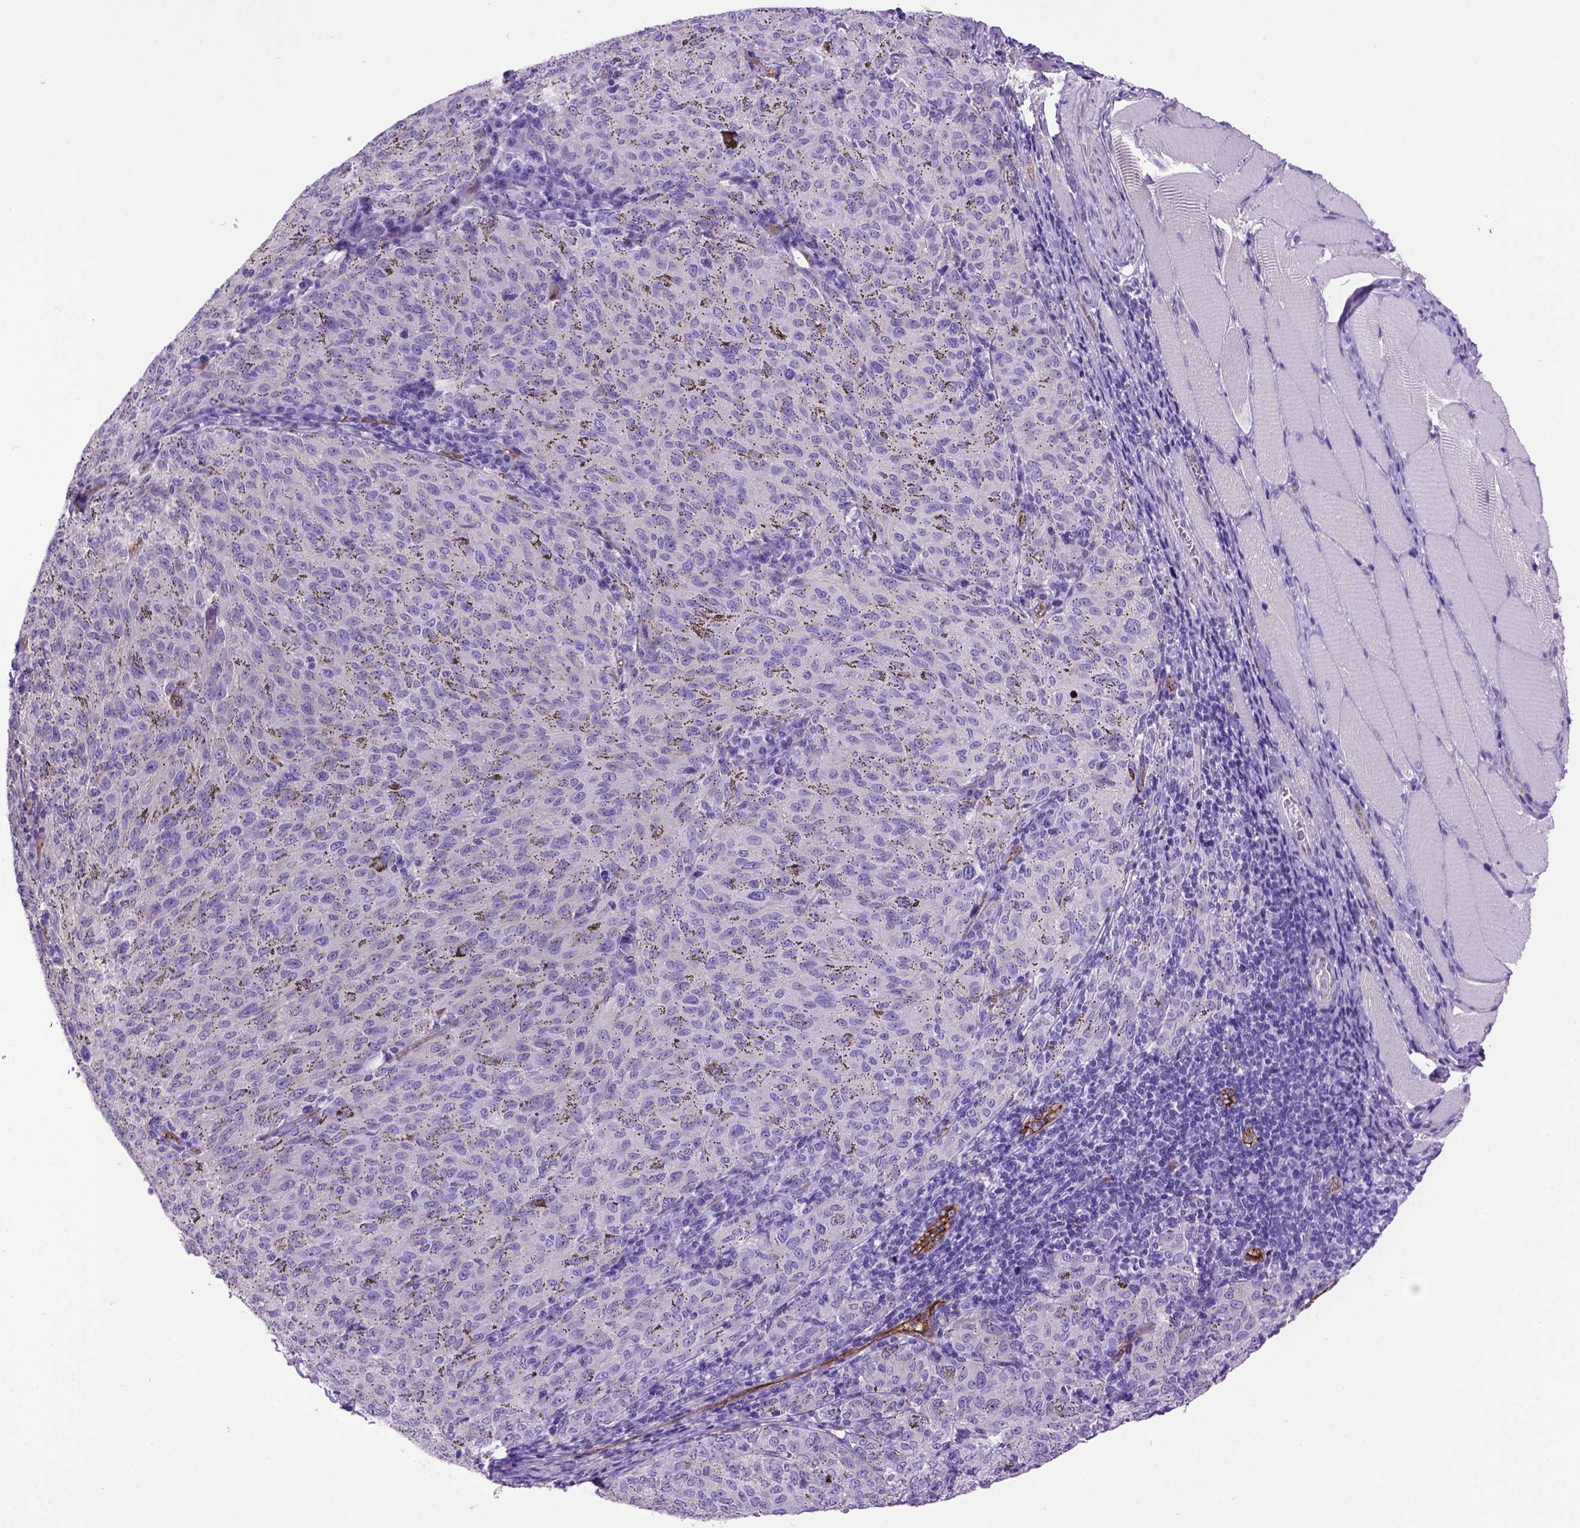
{"staining": {"intensity": "negative", "quantity": "none", "location": "none"}, "tissue": "melanoma", "cell_type": "Tumor cells", "image_type": "cancer", "snomed": [{"axis": "morphology", "description": "Malignant melanoma, NOS"}, {"axis": "topography", "description": "Skin"}], "caption": "A high-resolution image shows immunohistochemistry (IHC) staining of melanoma, which demonstrates no significant staining in tumor cells.", "gene": "ENG", "patient": {"sex": "female", "age": 72}}